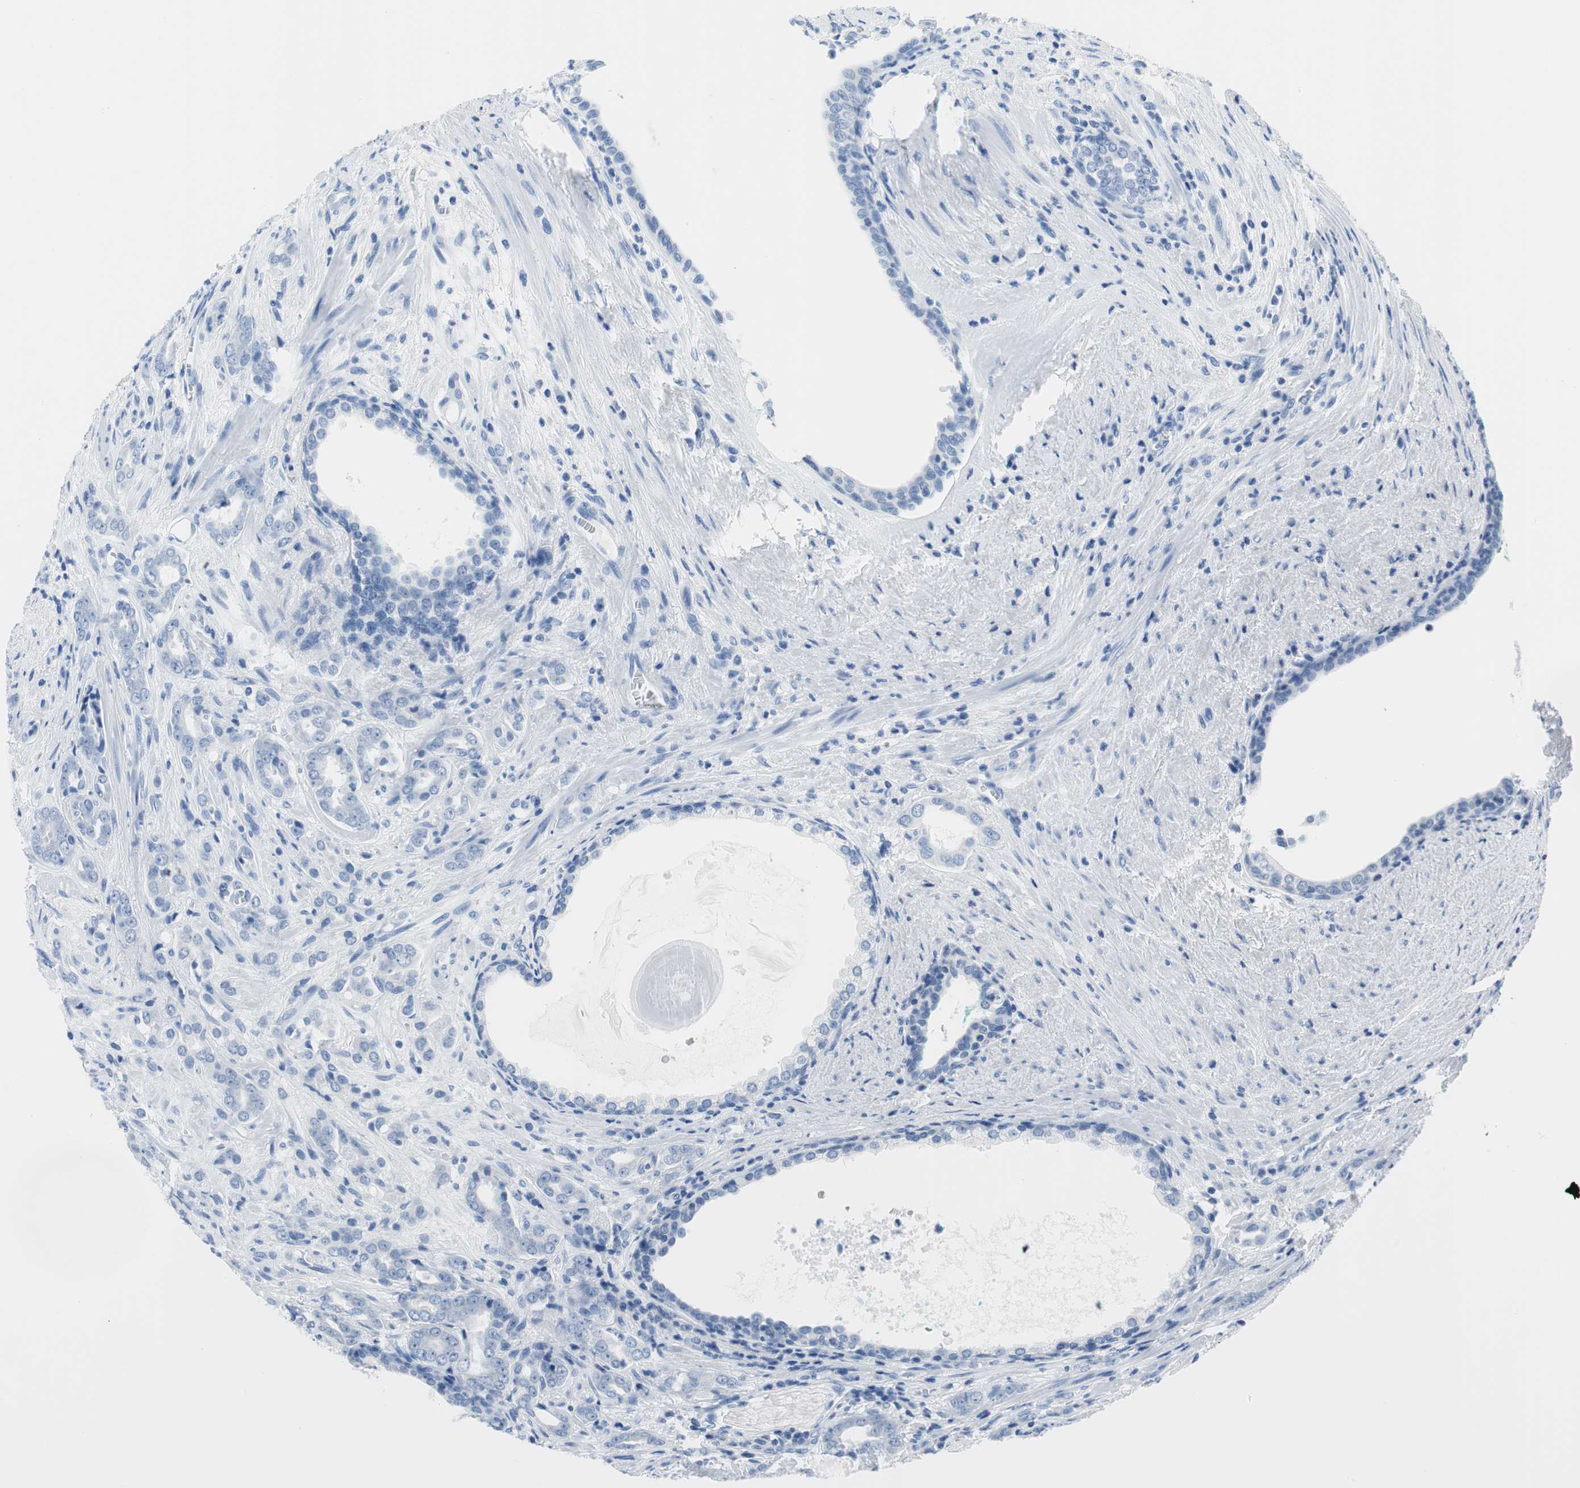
{"staining": {"intensity": "negative", "quantity": "none", "location": "none"}, "tissue": "prostate cancer", "cell_type": "Tumor cells", "image_type": "cancer", "snomed": [{"axis": "morphology", "description": "Adenocarcinoma, High grade"}, {"axis": "topography", "description": "Prostate"}], "caption": "IHC micrograph of human prostate adenocarcinoma (high-grade) stained for a protein (brown), which demonstrates no staining in tumor cells. (DAB (3,3'-diaminobenzidine) immunohistochemistry (IHC), high magnification).", "gene": "NFATC2", "patient": {"sex": "male", "age": 64}}